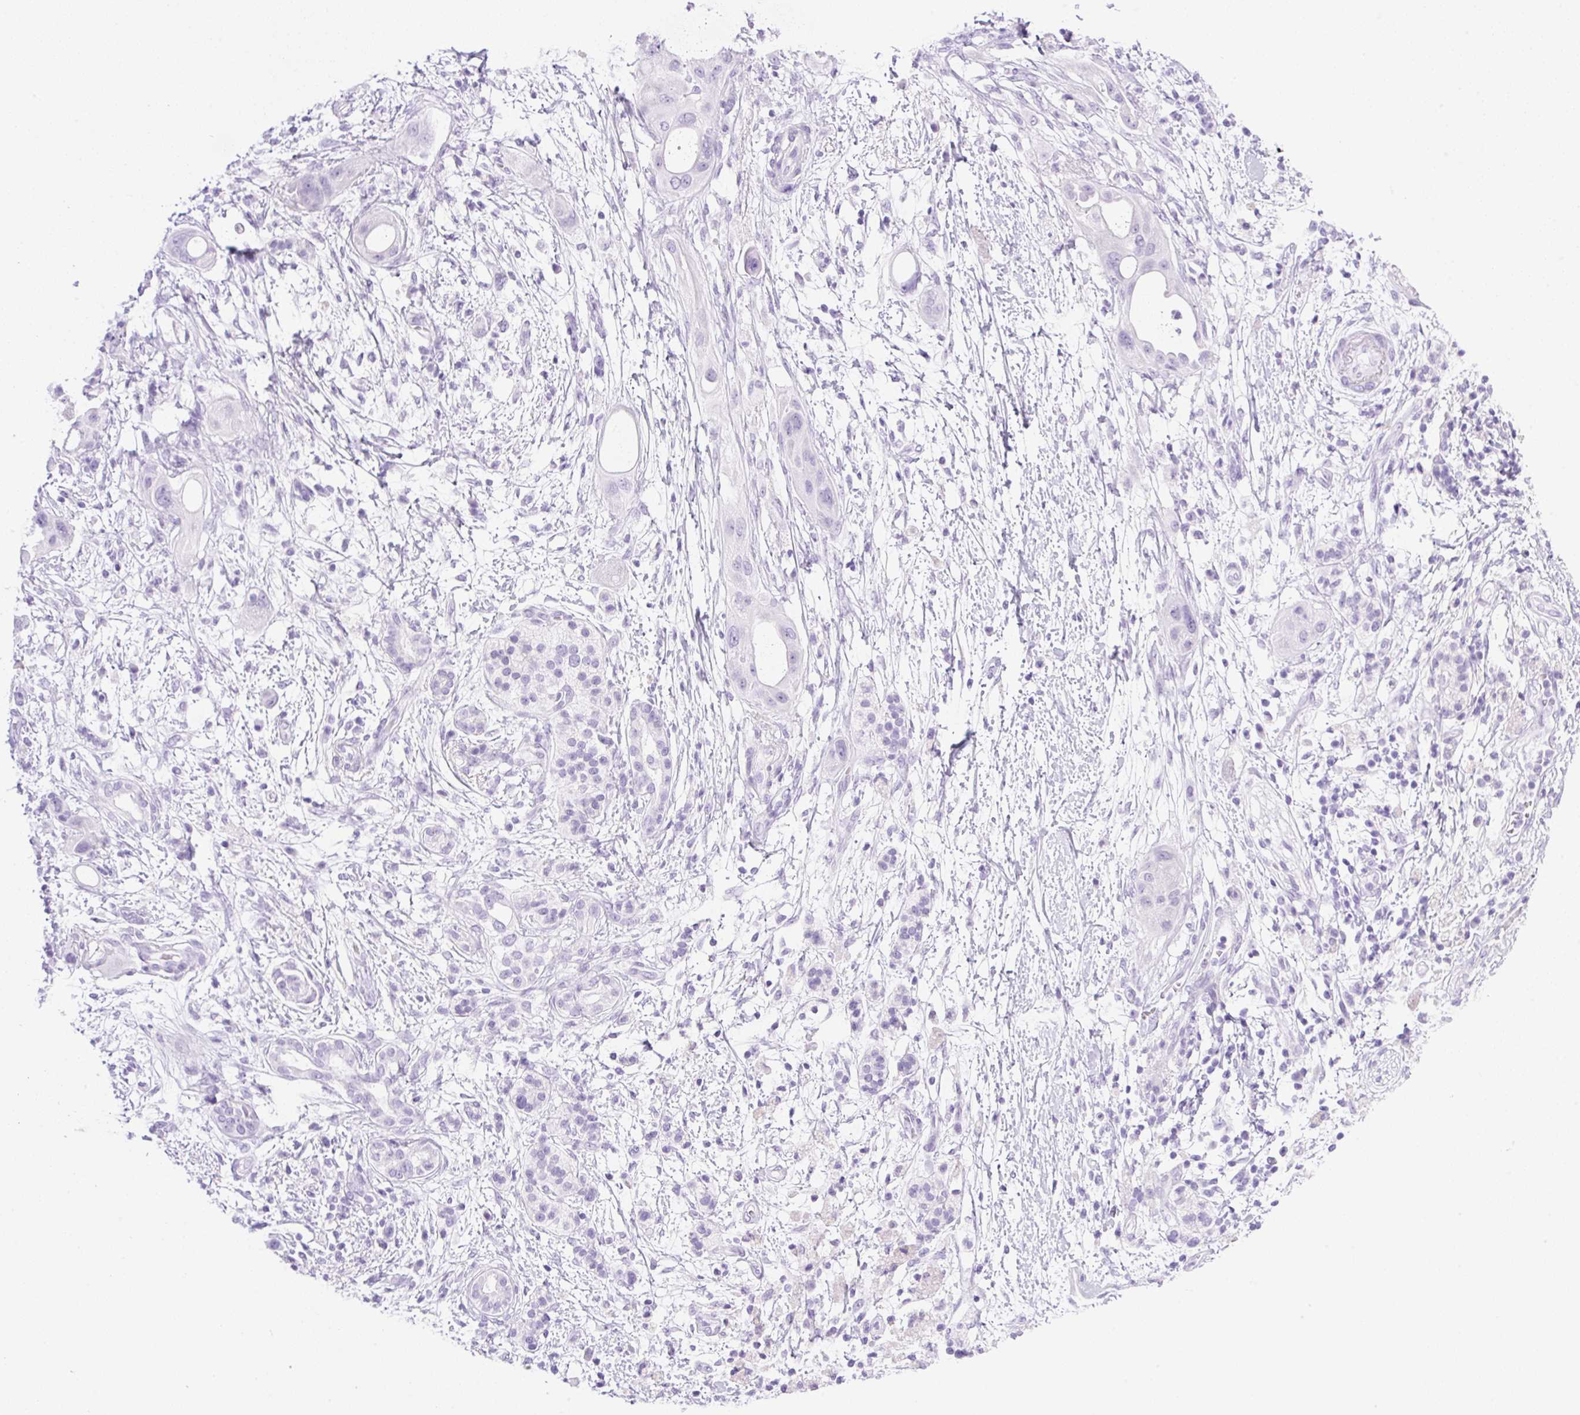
{"staining": {"intensity": "negative", "quantity": "none", "location": "none"}, "tissue": "pancreatic cancer", "cell_type": "Tumor cells", "image_type": "cancer", "snomed": [{"axis": "morphology", "description": "Adenocarcinoma, NOS"}, {"axis": "topography", "description": "Pancreas"}], "caption": "Tumor cells are negative for protein expression in human adenocarcinoma (pancreatic). (DAB immunohistochemistry (IHC), high magnification).", "gene": "SPRR4", "patient": {"sex": "male", "age": 68}}